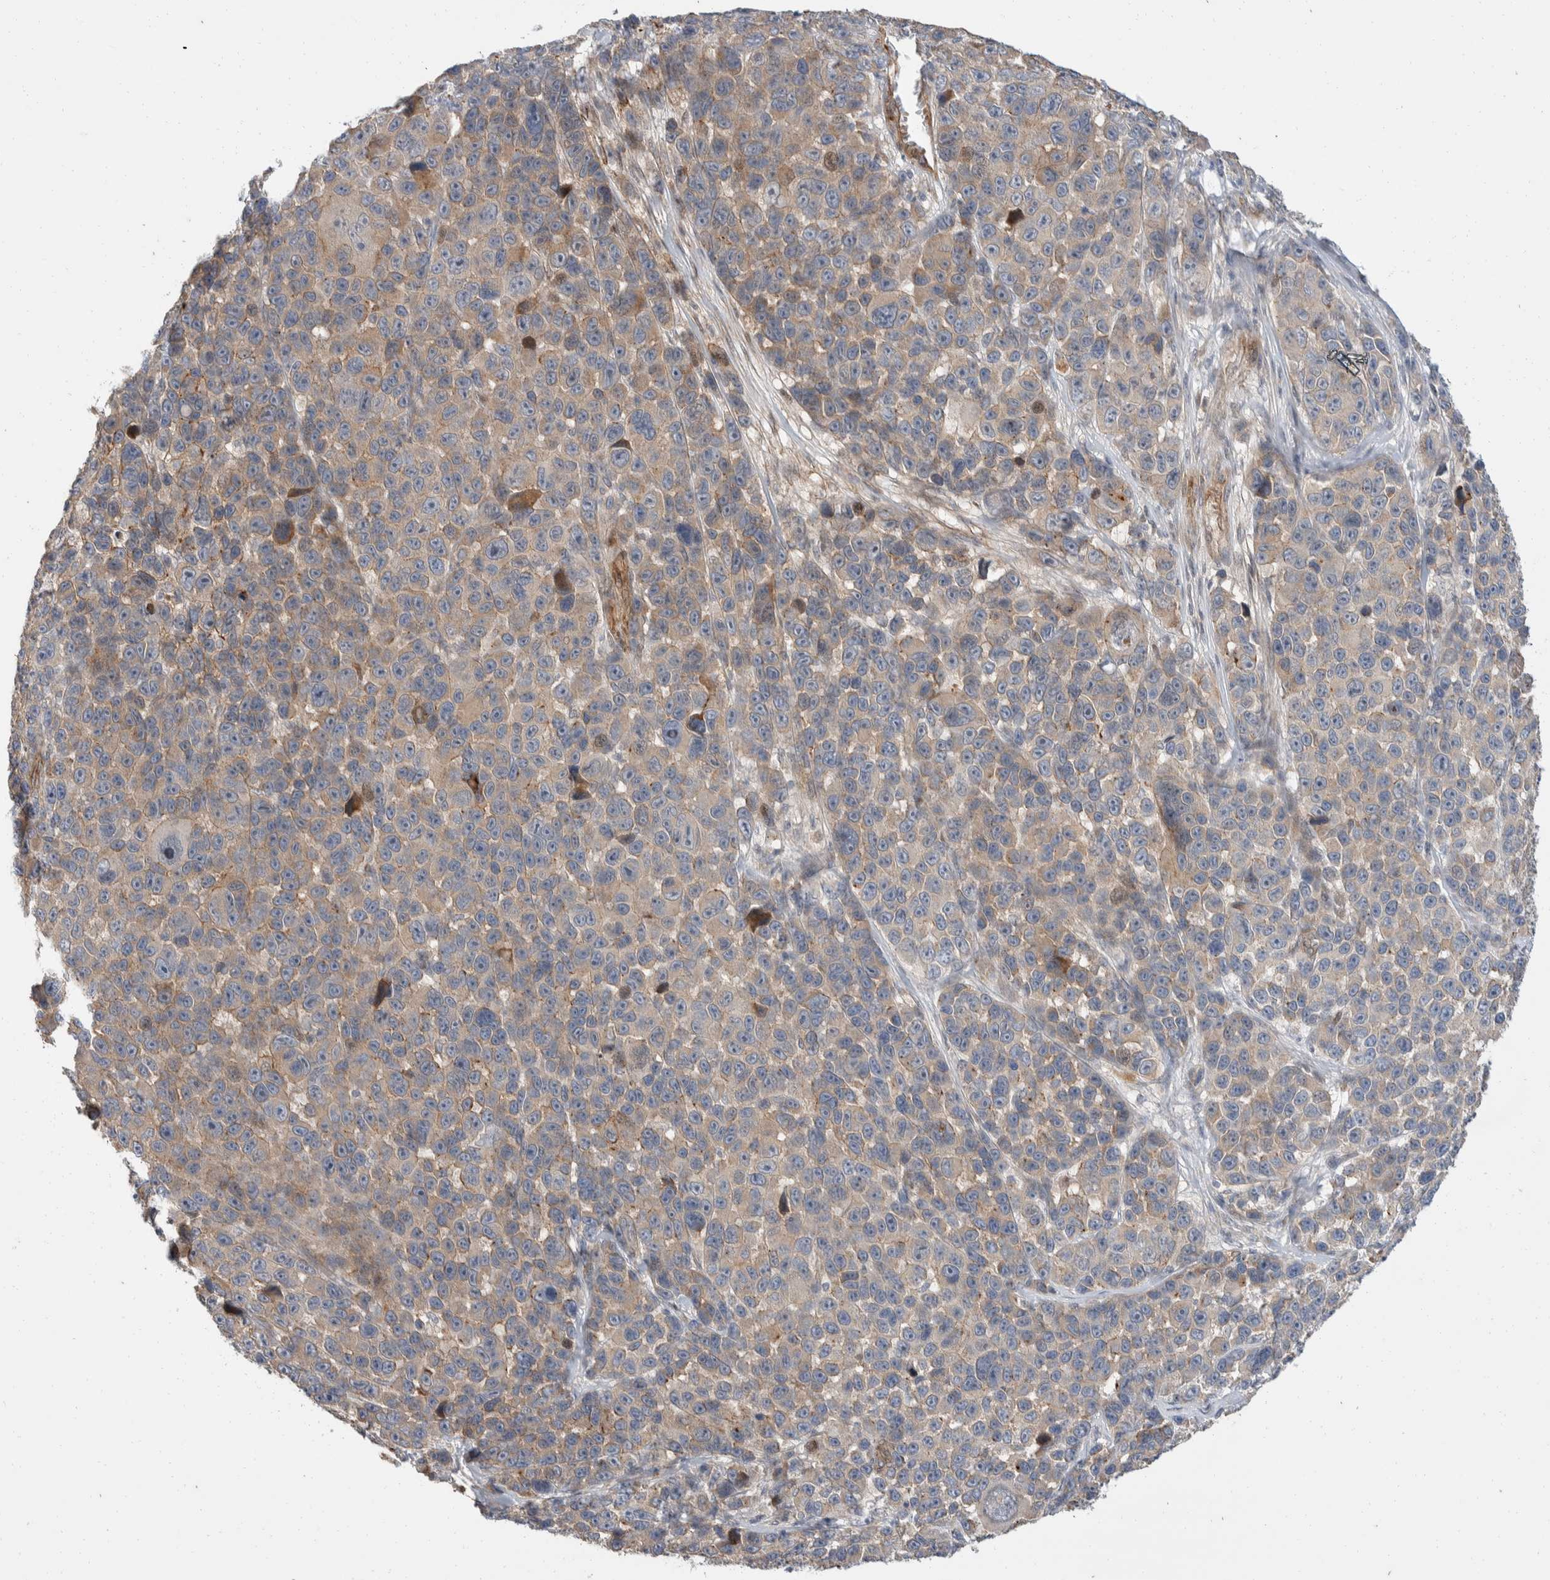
{"staining": {"intensity": "weak", "quantity": ">75%", "location": "cytoplasmic/membranous"}, "tissue": "melanoma", "cell_type": "Tumor cells", "image_type": "cancer", "snomed": [{"axis": "morphology", "description": "Malignant melanoma, NOS"}, {"axis": "topography", "description": "Skin"}], "caption": "IHC photomicrograph of human melanoma stained for a protein (brown), which shows low levels of weak cytoplasmic/membranous staining in about >75% of tumor cells.", "gene": "ERC1", "patient": {"sex": "male", "age": 53}}